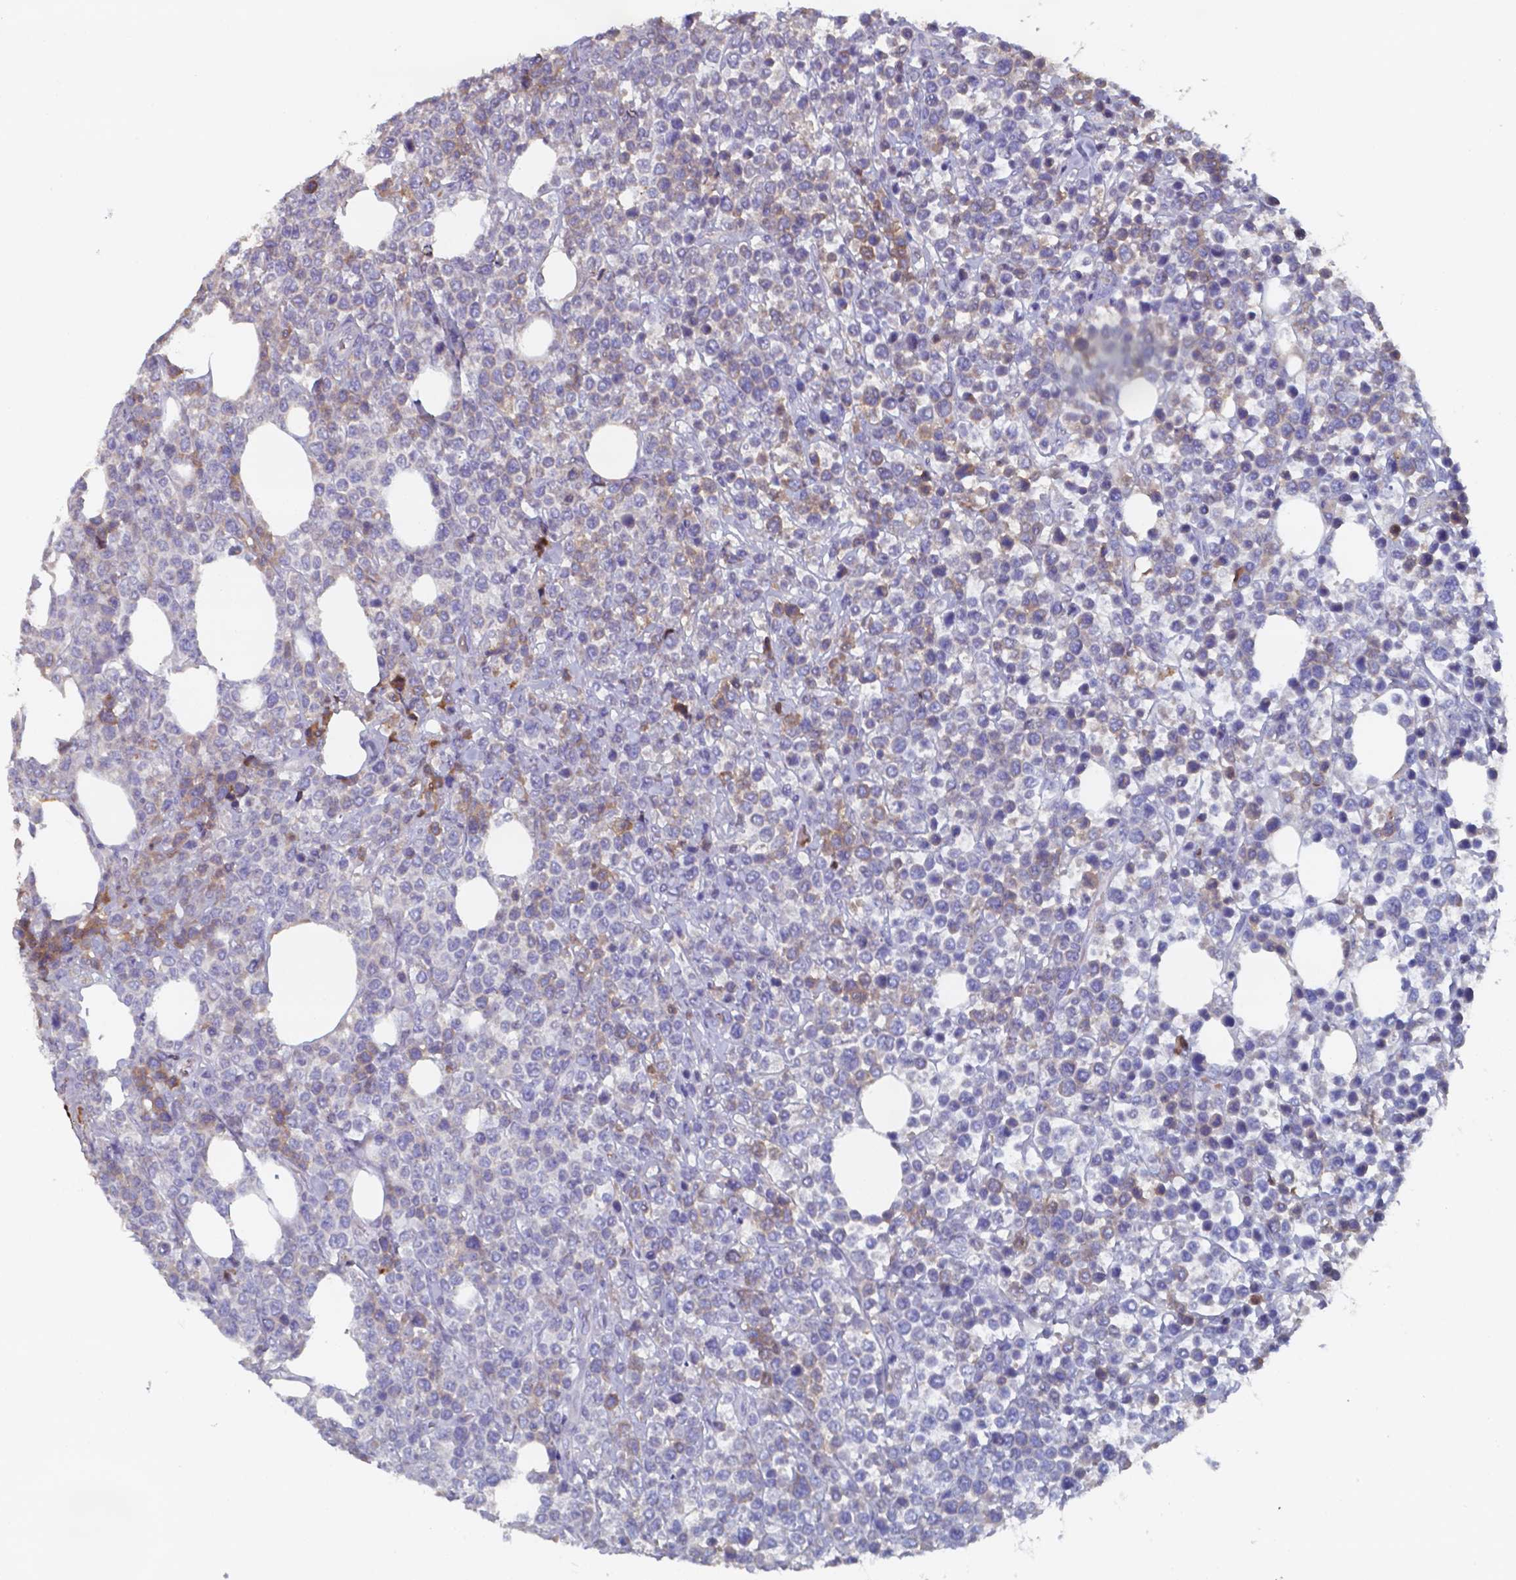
{"staining": {"intensity": "negative", "quantity": "none", "location": "none"}, "tissue": "lymphoma", "cell_type": "Tumor cells", "image_type": "cancer", "snomed": [{"axis": "morphology", "description": "Malignant lymphoma, non-Hodgkin's type, High grade"}, {"axis": "topography", "description": "Soft tissue"}], "caption": "DAB immunohistochemical staining of human high-grade malignant lymphoma, non-Hodgkin's type demonstrates no significant staining in tumor cells.", "gene": "BTBD17", "patient": {"sex": "female", "age": 56}}